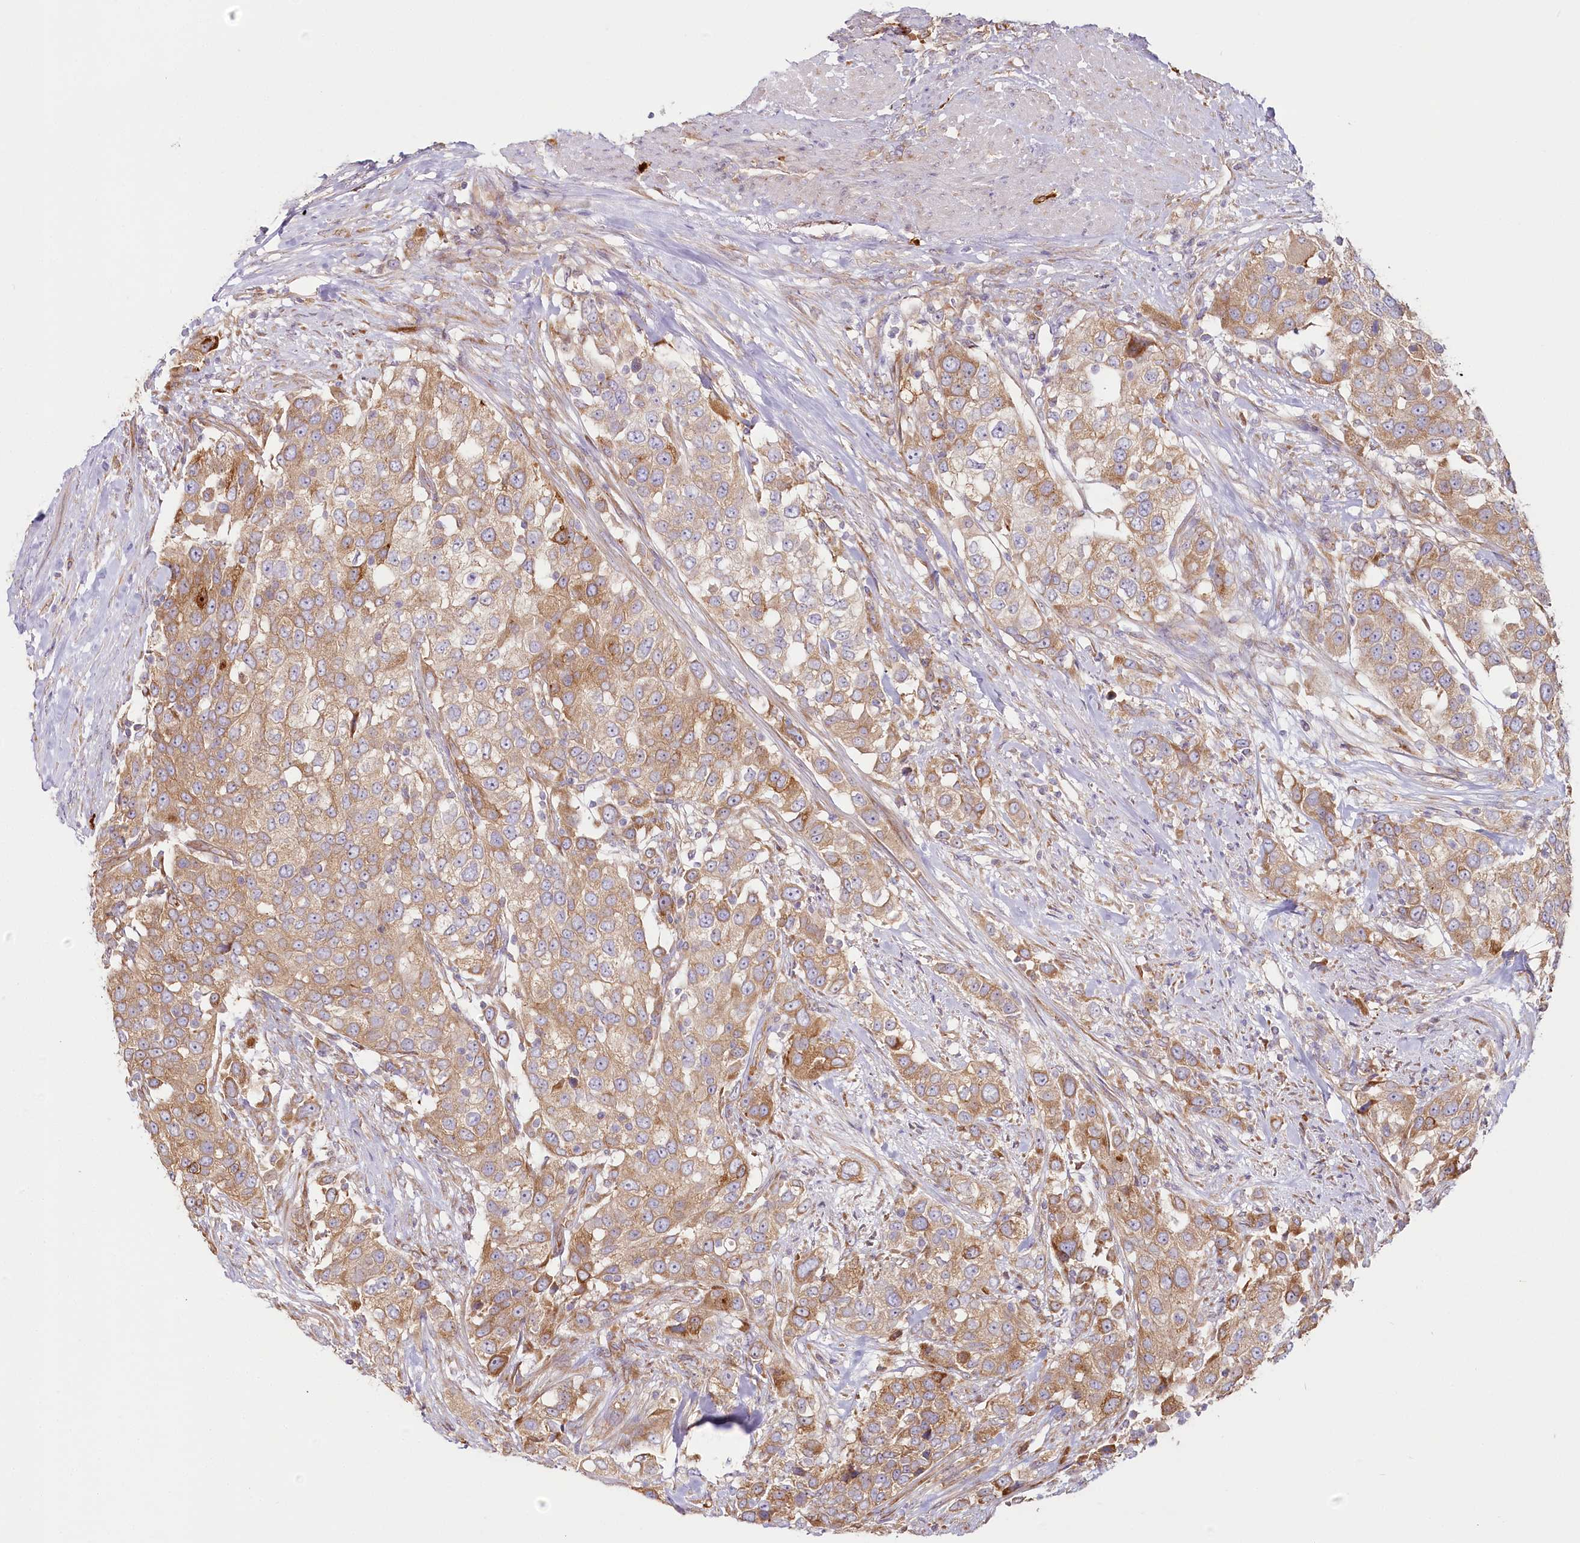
{"staining": {"intensity": "moderate", "quantity": ">75%", "location": "cytoplasmic/membranous"}, "tissue": "urothelial cancer", "cell_type": "Tumor cells", "image_type": "cancer", "snomed": [{"axis": "morphology", "description": "Urothelial carcinoma, High grade"}, {"axis": "topography", "description": "Urinary bladder"}], "caption": "IHC micrograph of urothelial cancer stained for a protein (brown), which demonstrates medium levels of moderate cytoplasmic/membranous positivity in about >75% of tumor cells.", "gene": "HARS2", "patient": {"sex": "female", "age": 80}}